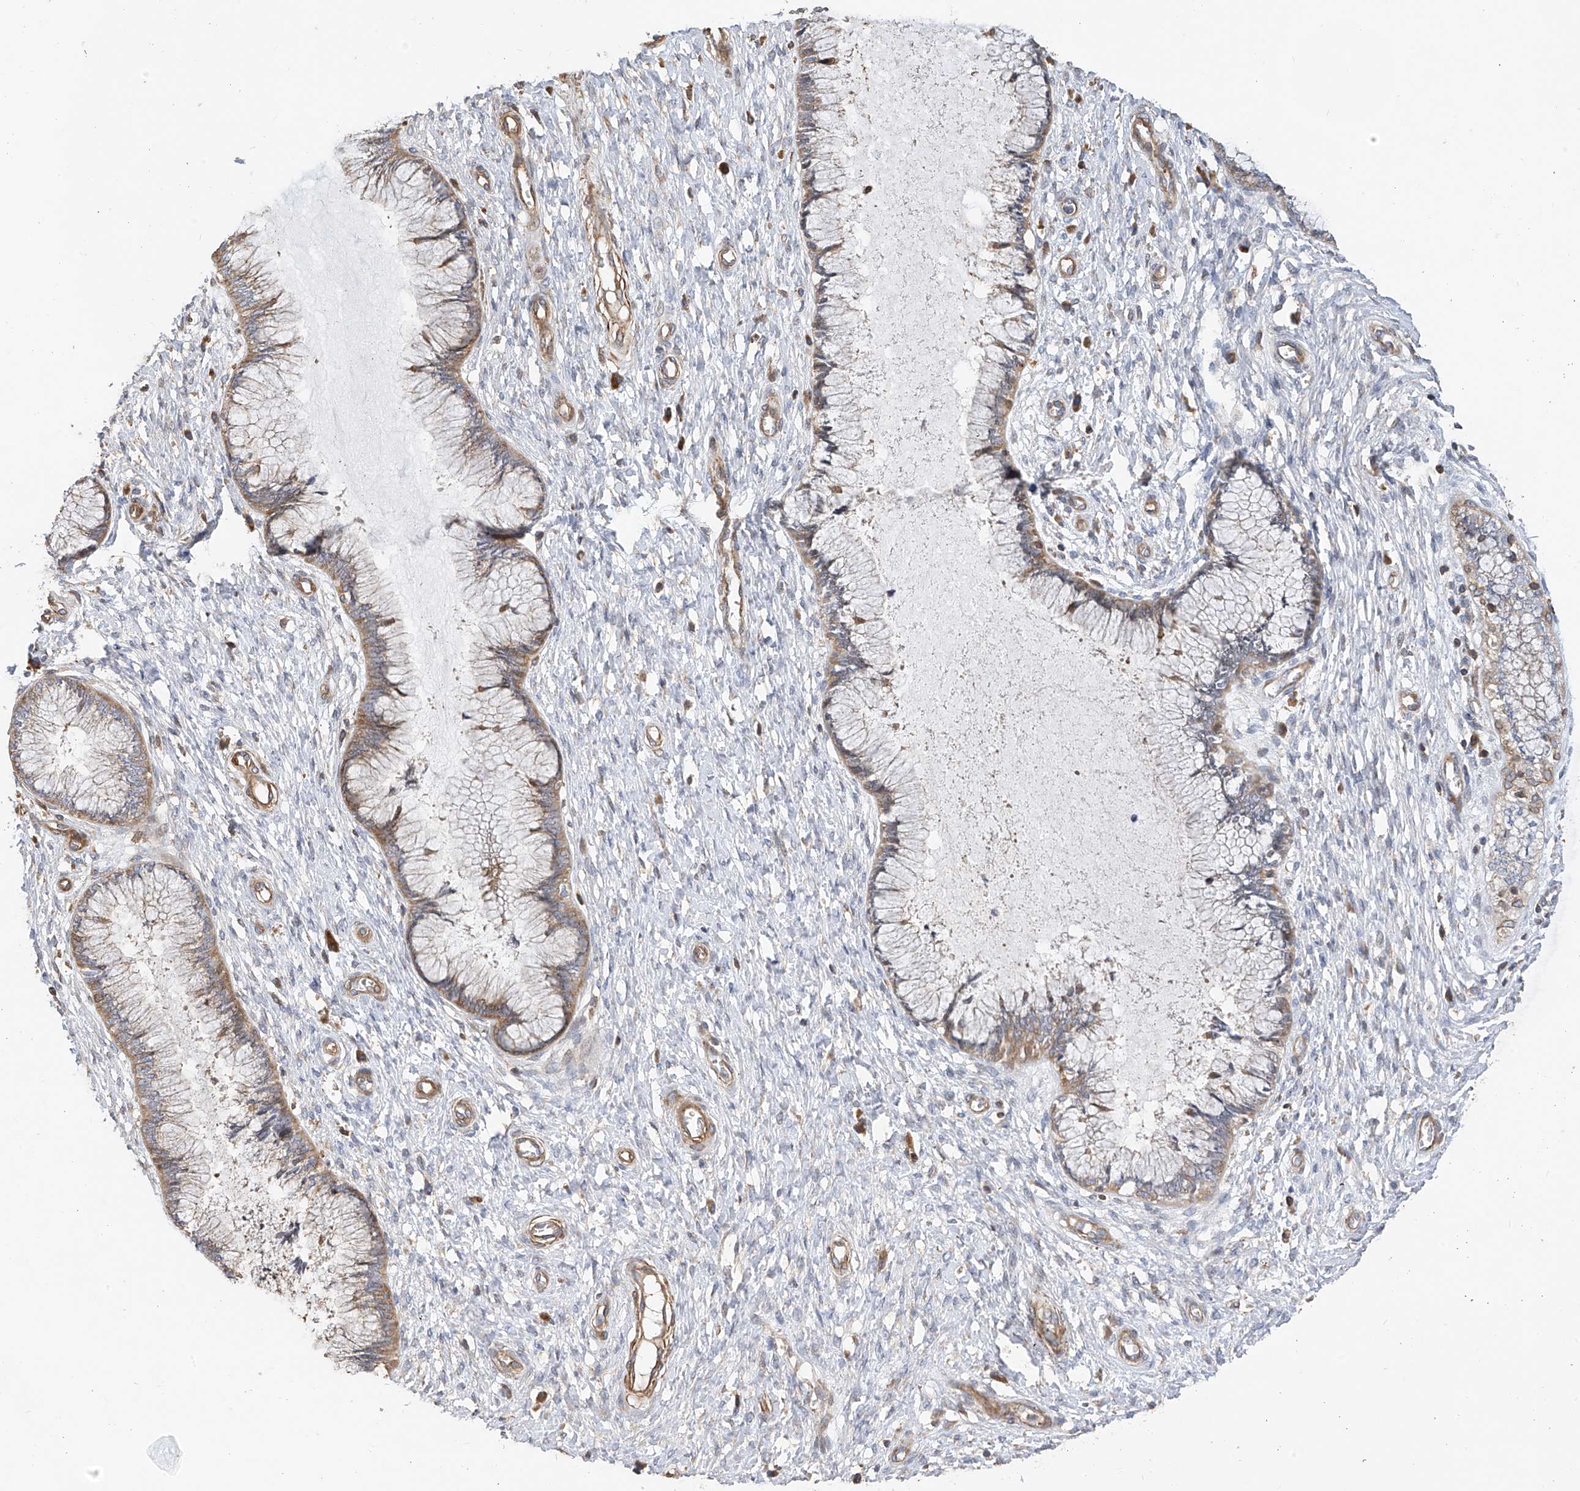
{"staining": {"intensity": "moderate", "quantity": "25%-75%", "location": "cytoplasmic/membranous"}, "tissue": "cervix", "cell_type": "Glandular cells", "image_type": "normal", "snomed": [{"axis": "morphology", "description": "Normal tissue, NOS"}, {"axis": "topography", "description": "Cervix"}], "caption": "A brown stain highlights moderate cytoplasmic/membranous staining of a protein in glandular cells of benign cervix.", "gene": "SLC43A3", "patient": {"sex": "female", "age": 55}}